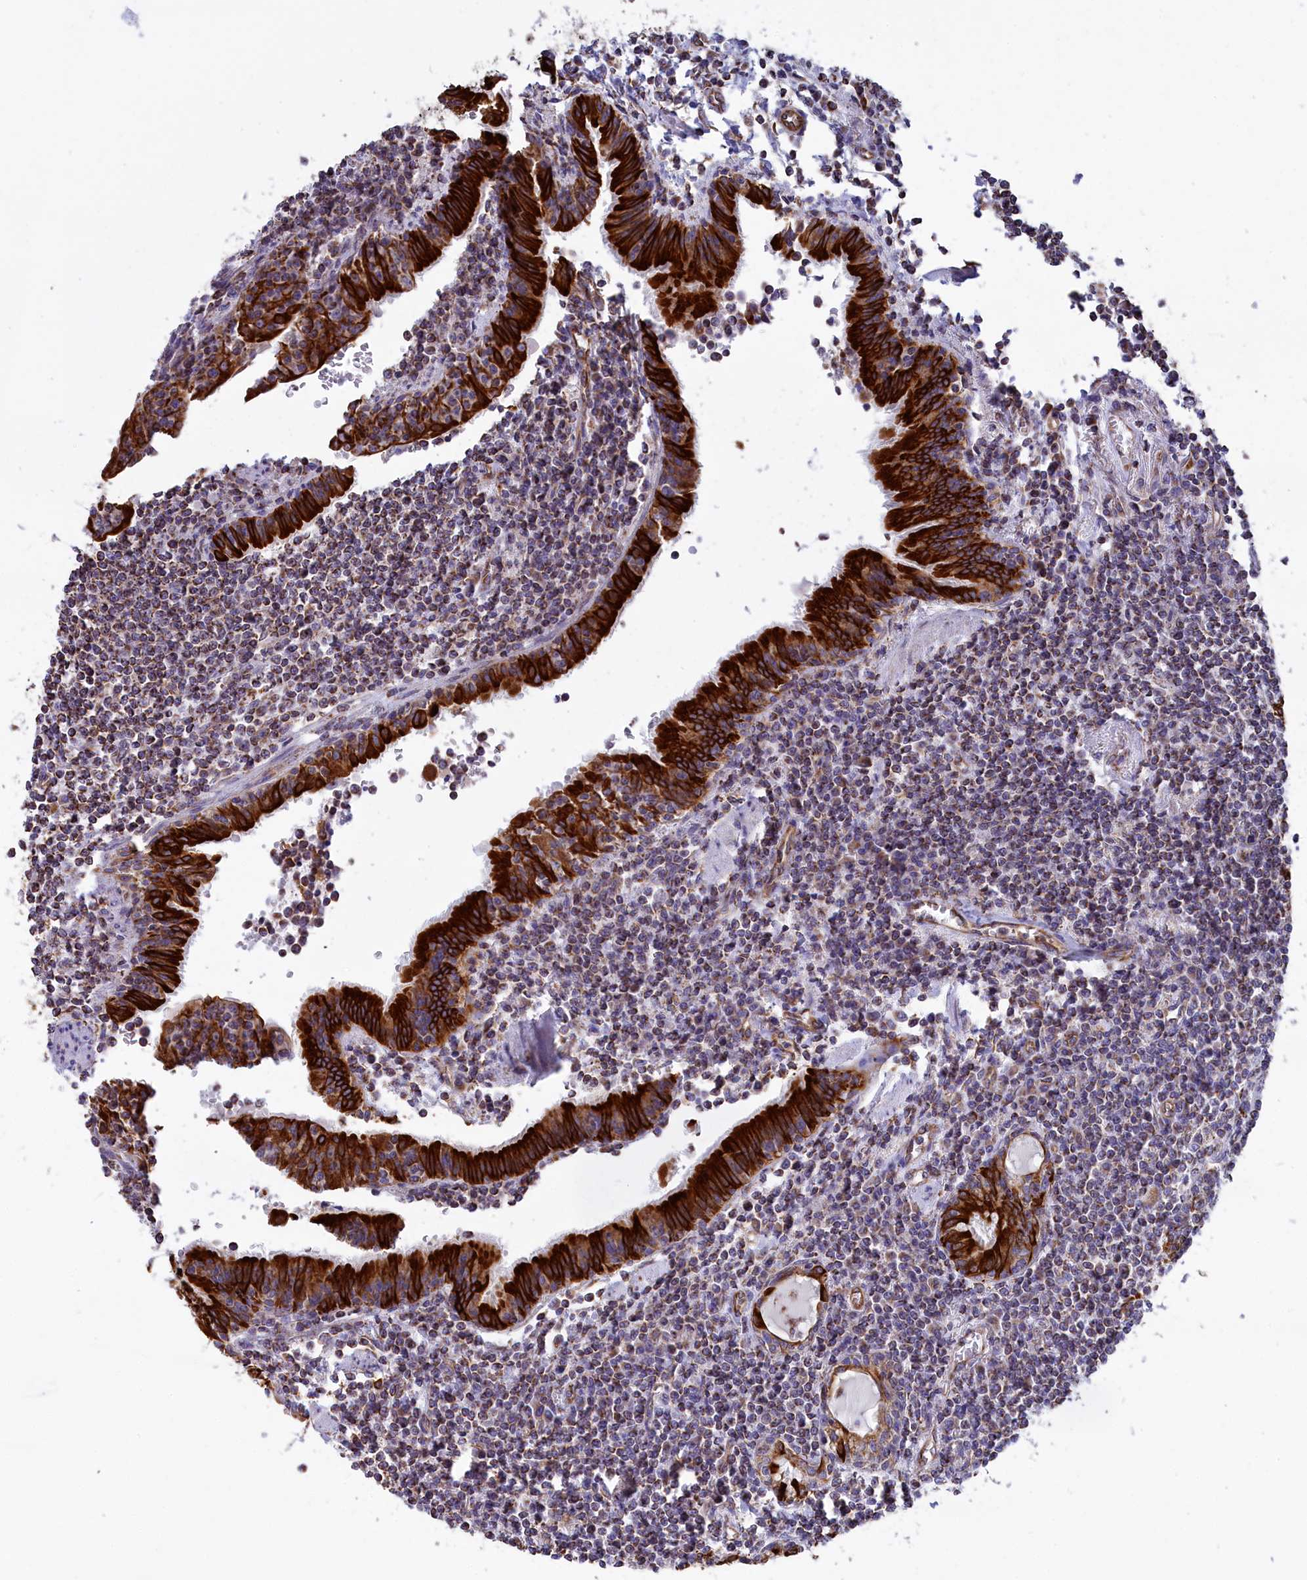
{"staining": {"intensity": "weak", "quantity": "25%-75%", "location": "cytoplasmic/membranous"}, "tissue": "lymphoma", "cell_type": "Tumor cells", "image_type": "cancer", "snomed": [{"axis": "morphology", "description": "Malignant lymphoma, non-Hodgkin's type, Low grade"}, {"axis": "topography", "description": "Lung"}], "caption": "Weak cytoplasmic/membranous protein expression is seen in approximately 25%-75% of tumor cells in malignant lymphoma, non-Hodgkin's type (low-grade). Immunohistochemistry stains the protein in brown and the nuclei are stained blue.", "gene": "GATB", "patient": {"sex": "female", "age": 71}}